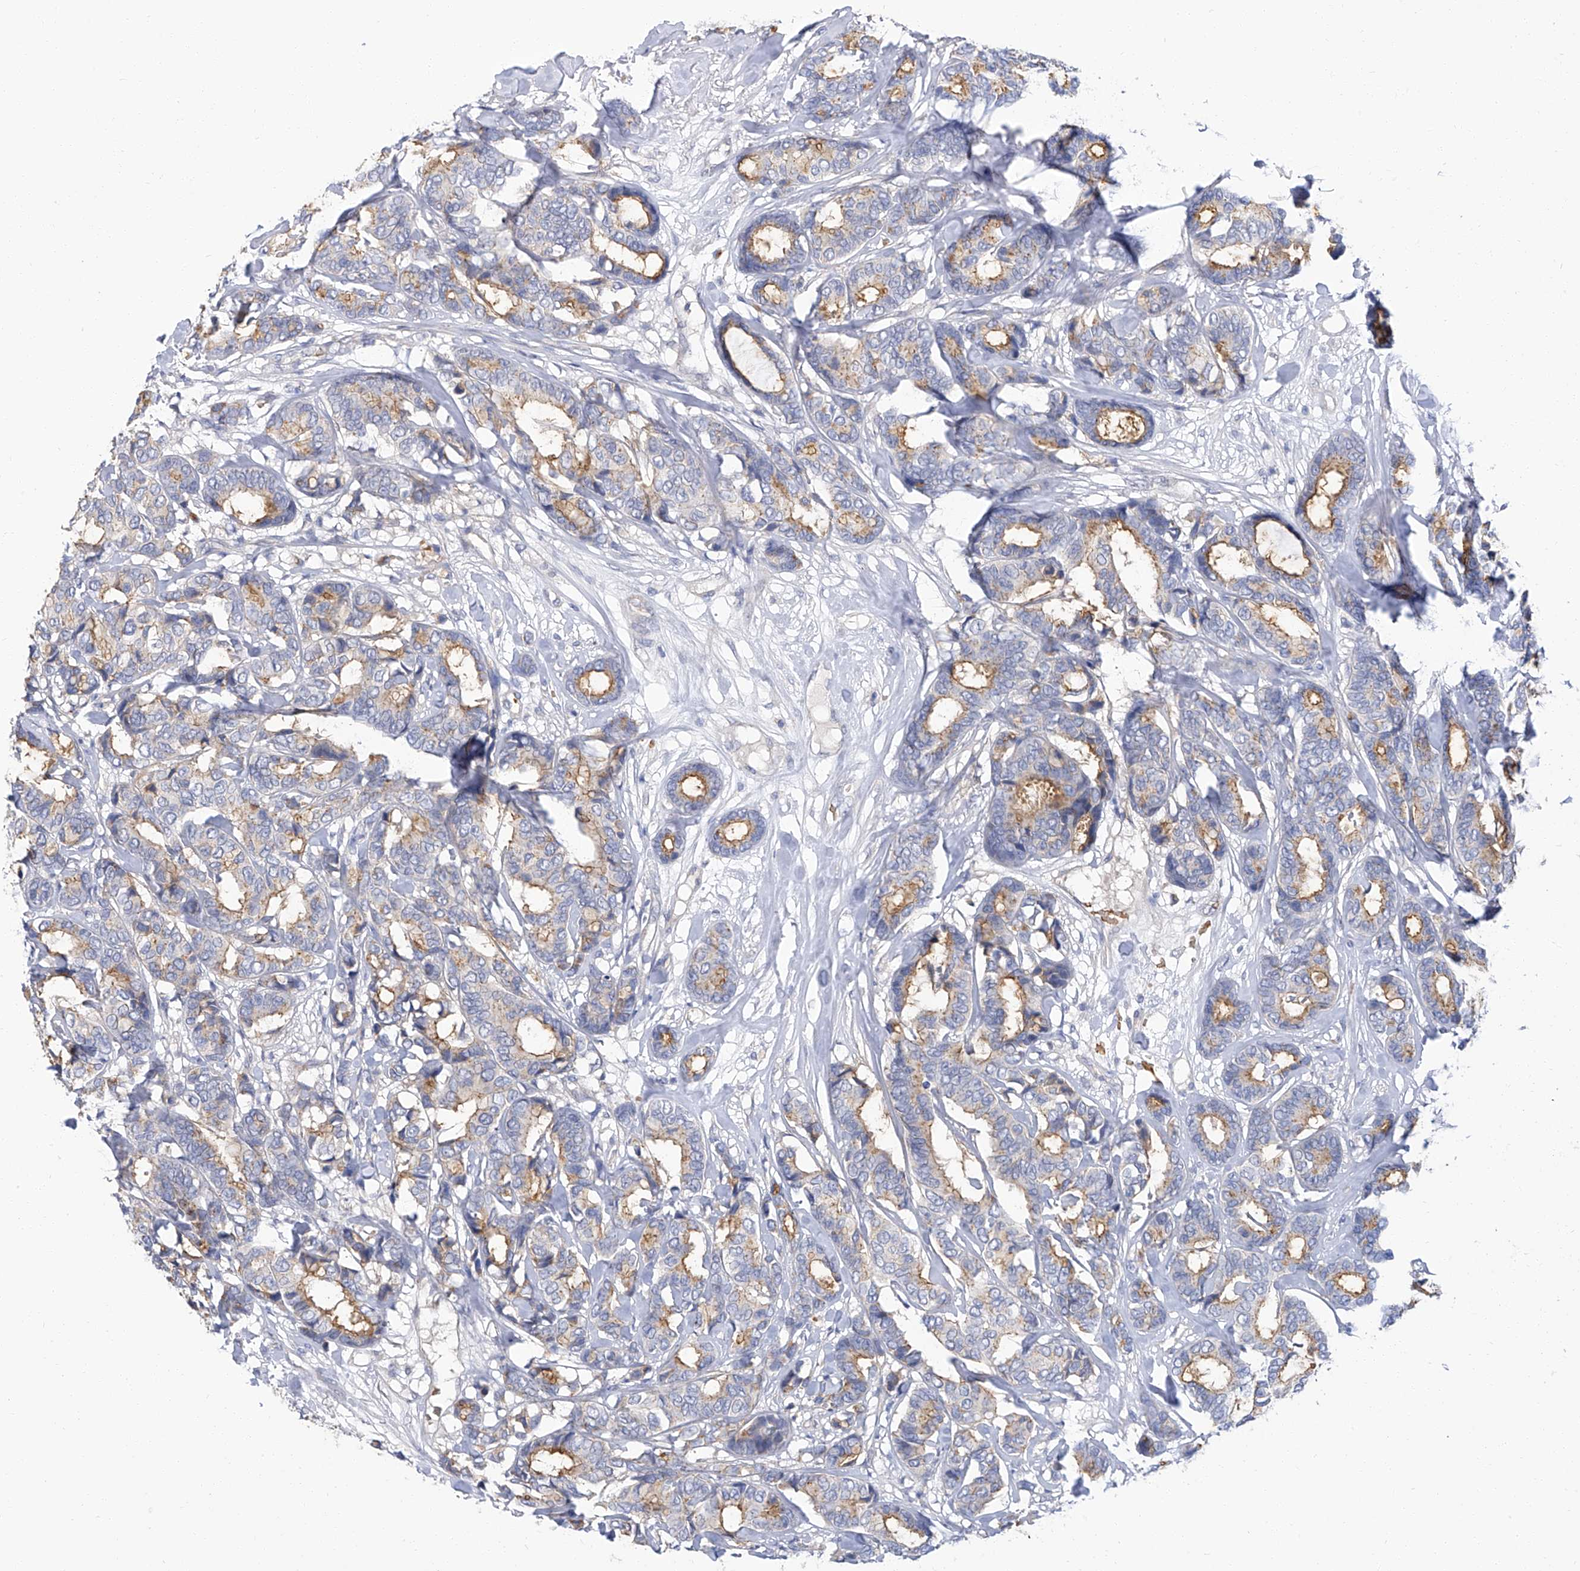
{"staining": {"intensity": "moderate", "quantity": "25%-75%", "location": "cytoplasmic/membranous"}, "tissue": "breast cancer", "cell_type": "Tumor cells", "image_type": "cancer", "snomed": [{"axis": "morphology", "description": "Duct carcinoma"}, {"axis": "topography", "description": "Breast"}], "caption": "Breast cancer (intraductal carcinoma) stained with a brown dye reveals moderate cytoplasmic/membranous positive expression in about 25%-75% of tumor cells.", "gene": "PARD3", "patient": {"sex": "female", "age": 87}}